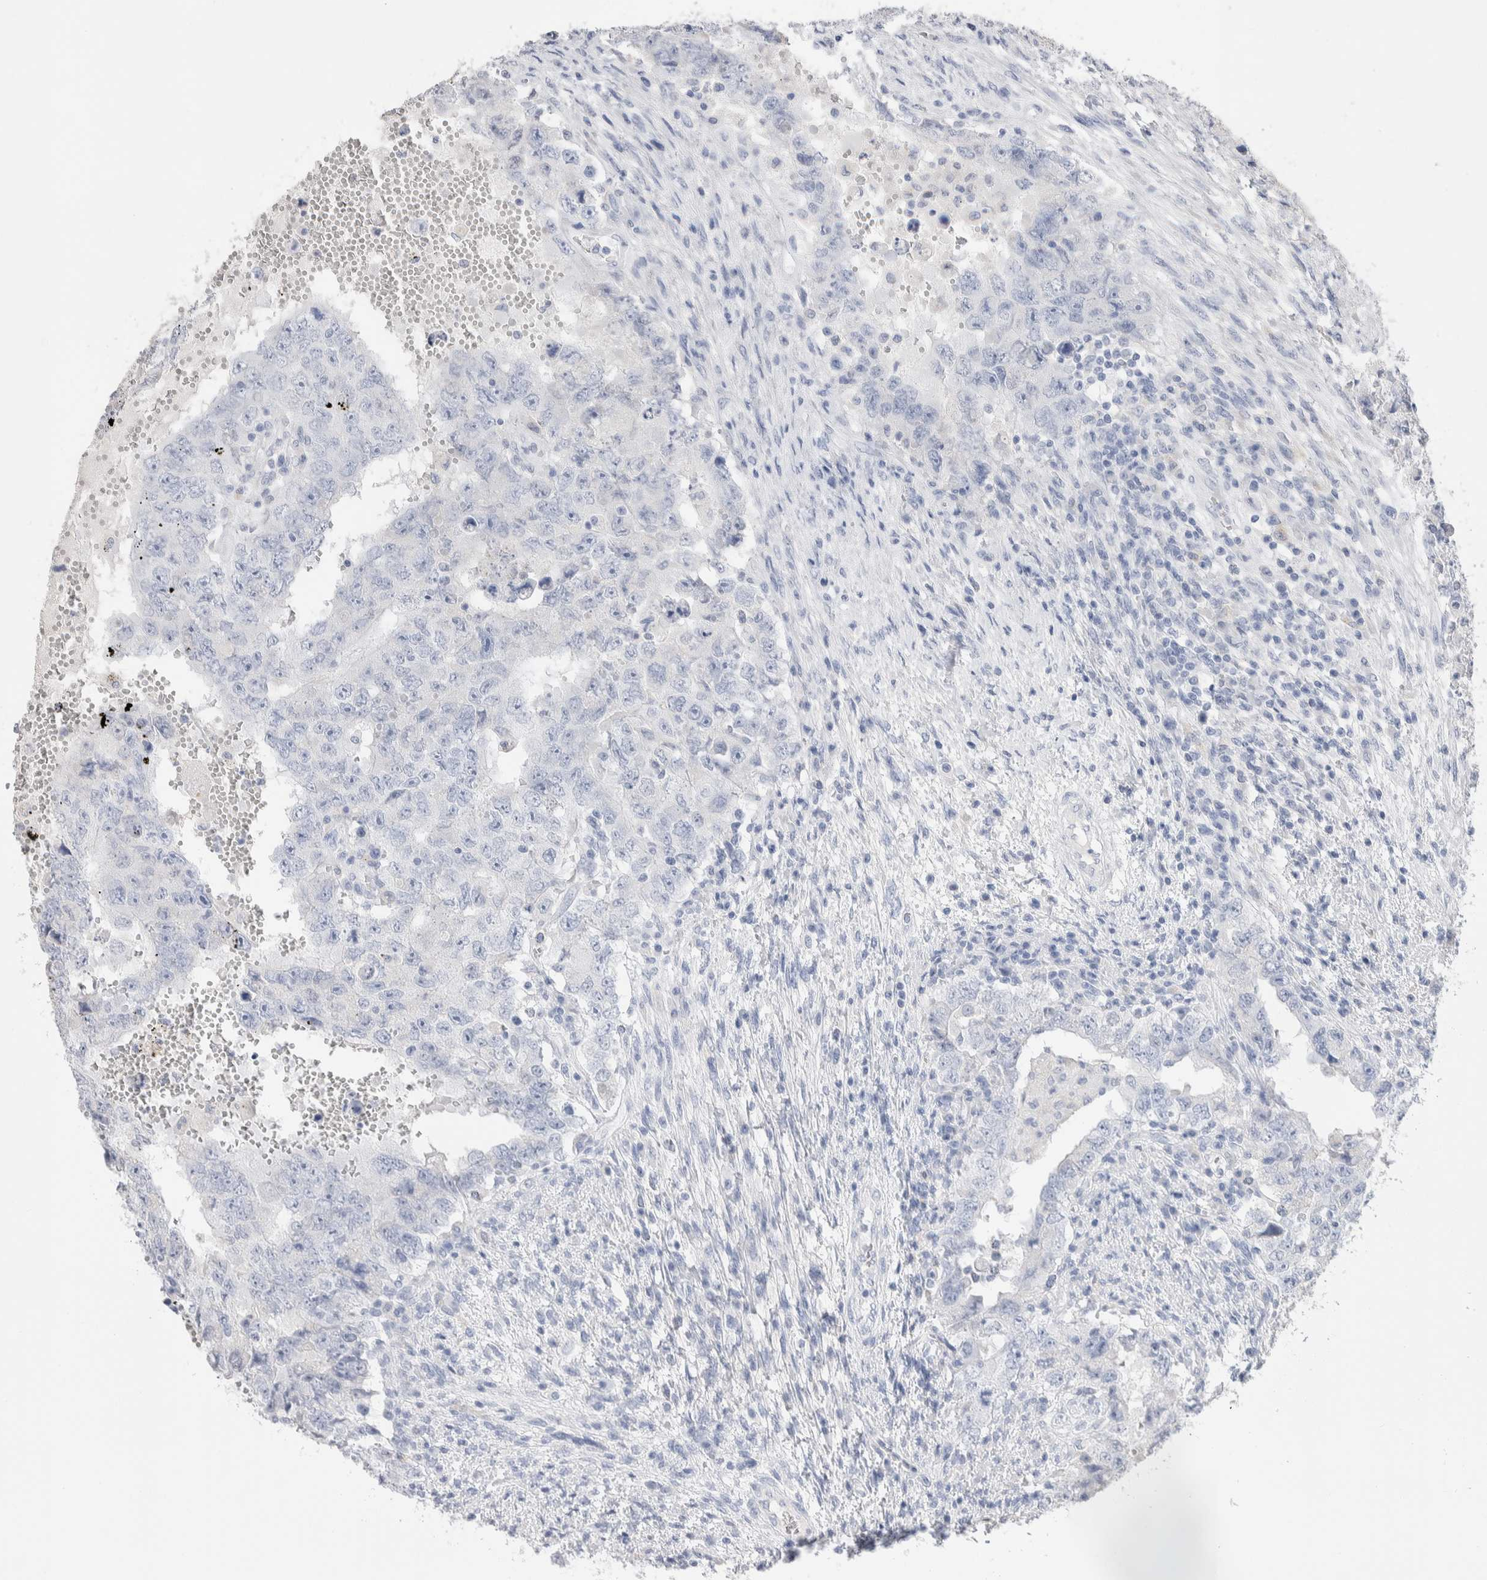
{"staining": {"intensity": "negative", "quantity": "none", "location": "none"}, "tissue": "testis cancer", "cell_type": "Tumor cells", "image_type": "cancer", "snomed": [{"axis": "morphology", "description": "Carcinoma, Embryonal, NOS"}, {"axis": "topography", "description": "Testis"}], "caption": "Human testis cancer (embryonal carcinoma) stained for a protein using immunohistochemistry demonstrates no positivity in tumor cells.", "gene": "GDA", "patient": {"sex": "male", "age": 26}}